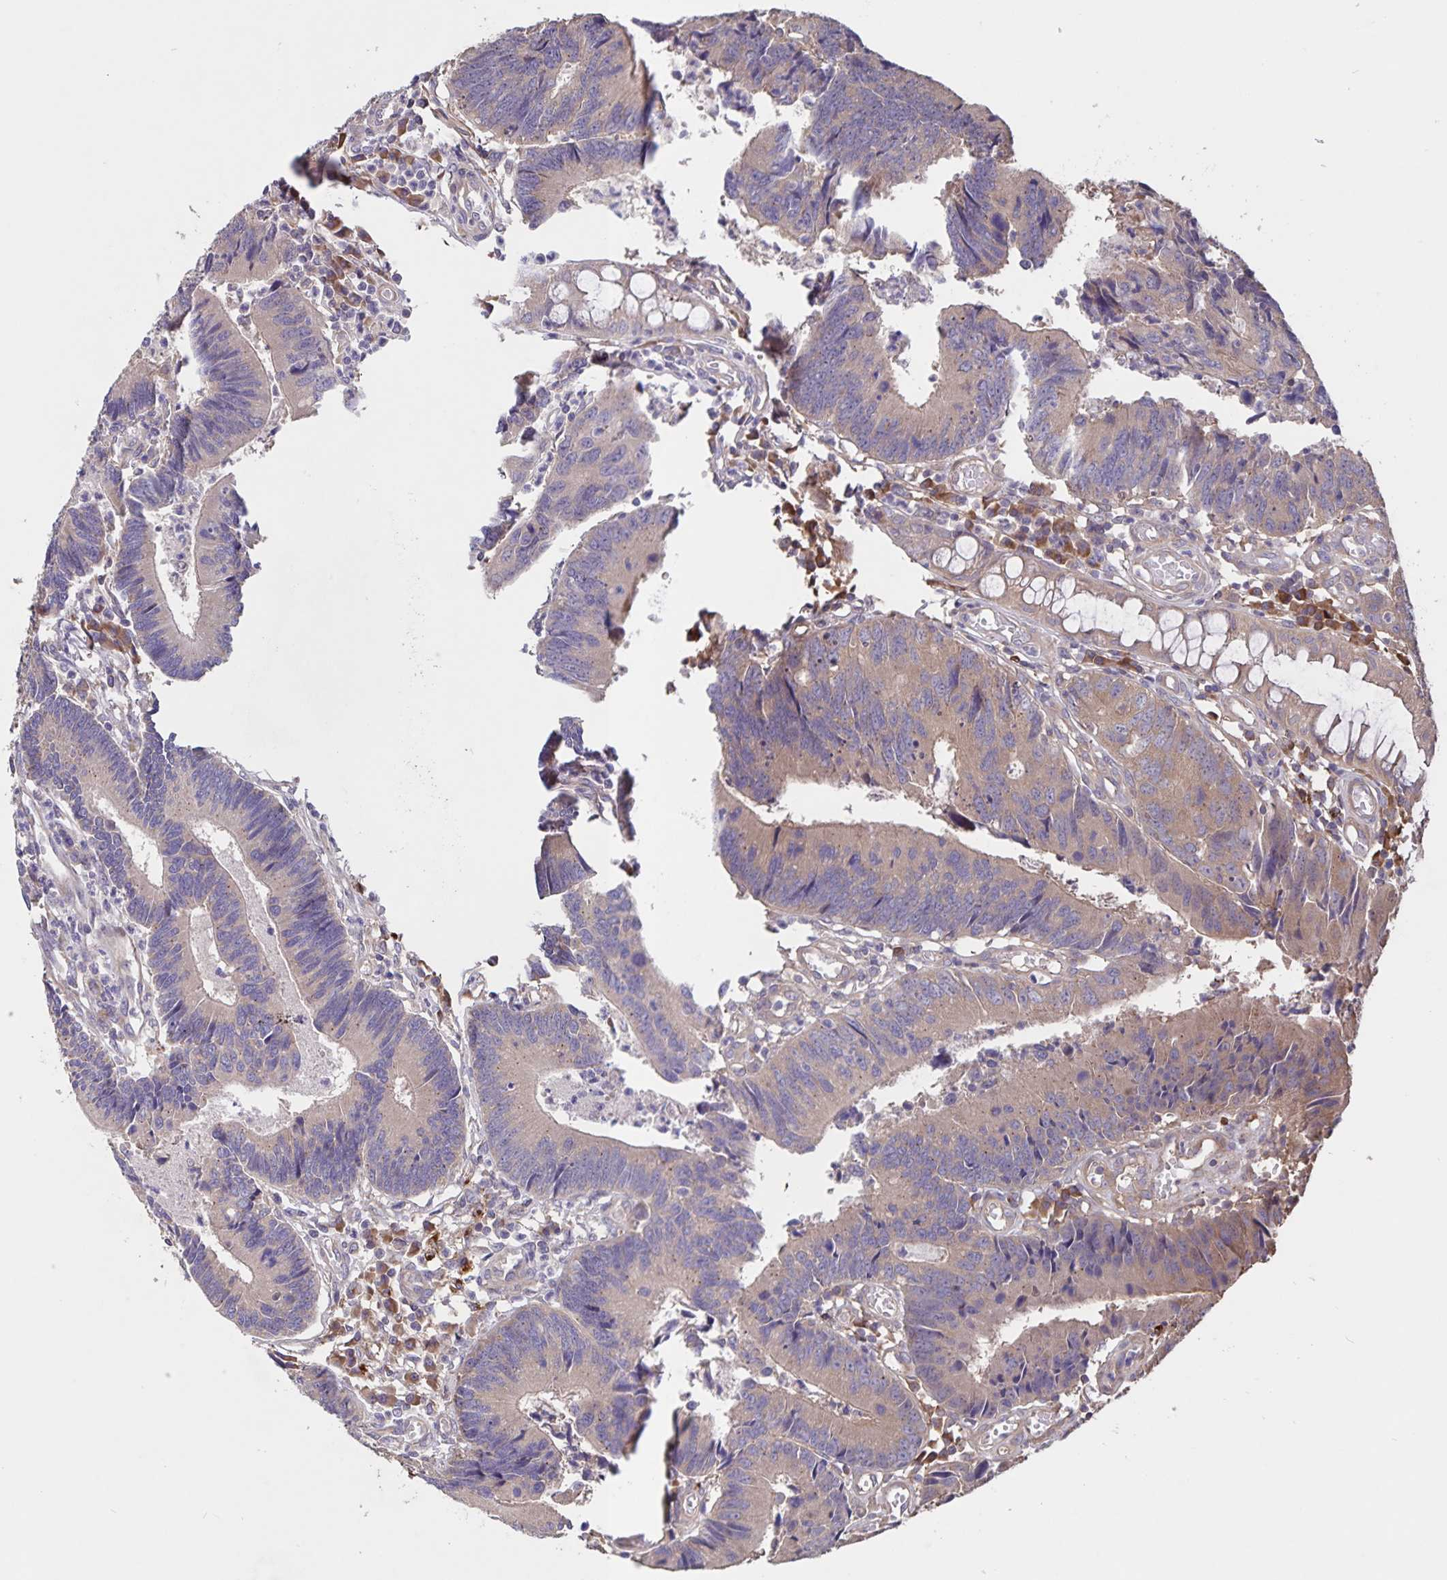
{"staining": {"intensity": "weak", "quantity": "25%-75%", "location": "cytoplasmic/membranous"}, "tissue": "colorectal cancer", "cell_type": "Tumor cells", "image_type": "cancer", "snomed": [{"axis": "morphology", "description": "Adenocarcinoma, NOS"}, {"axis": "topography", "description": "Colon"}], "caption": "Colorectal cancer (adenocarcinoma) was stained to show a protein in brown. There is low levels of weak cytoplasmic/membranous expression in approximately 25%-75% of tumor cells.", "gene": "FBXL16", "patient": {"sex": "female", "age": 67}}